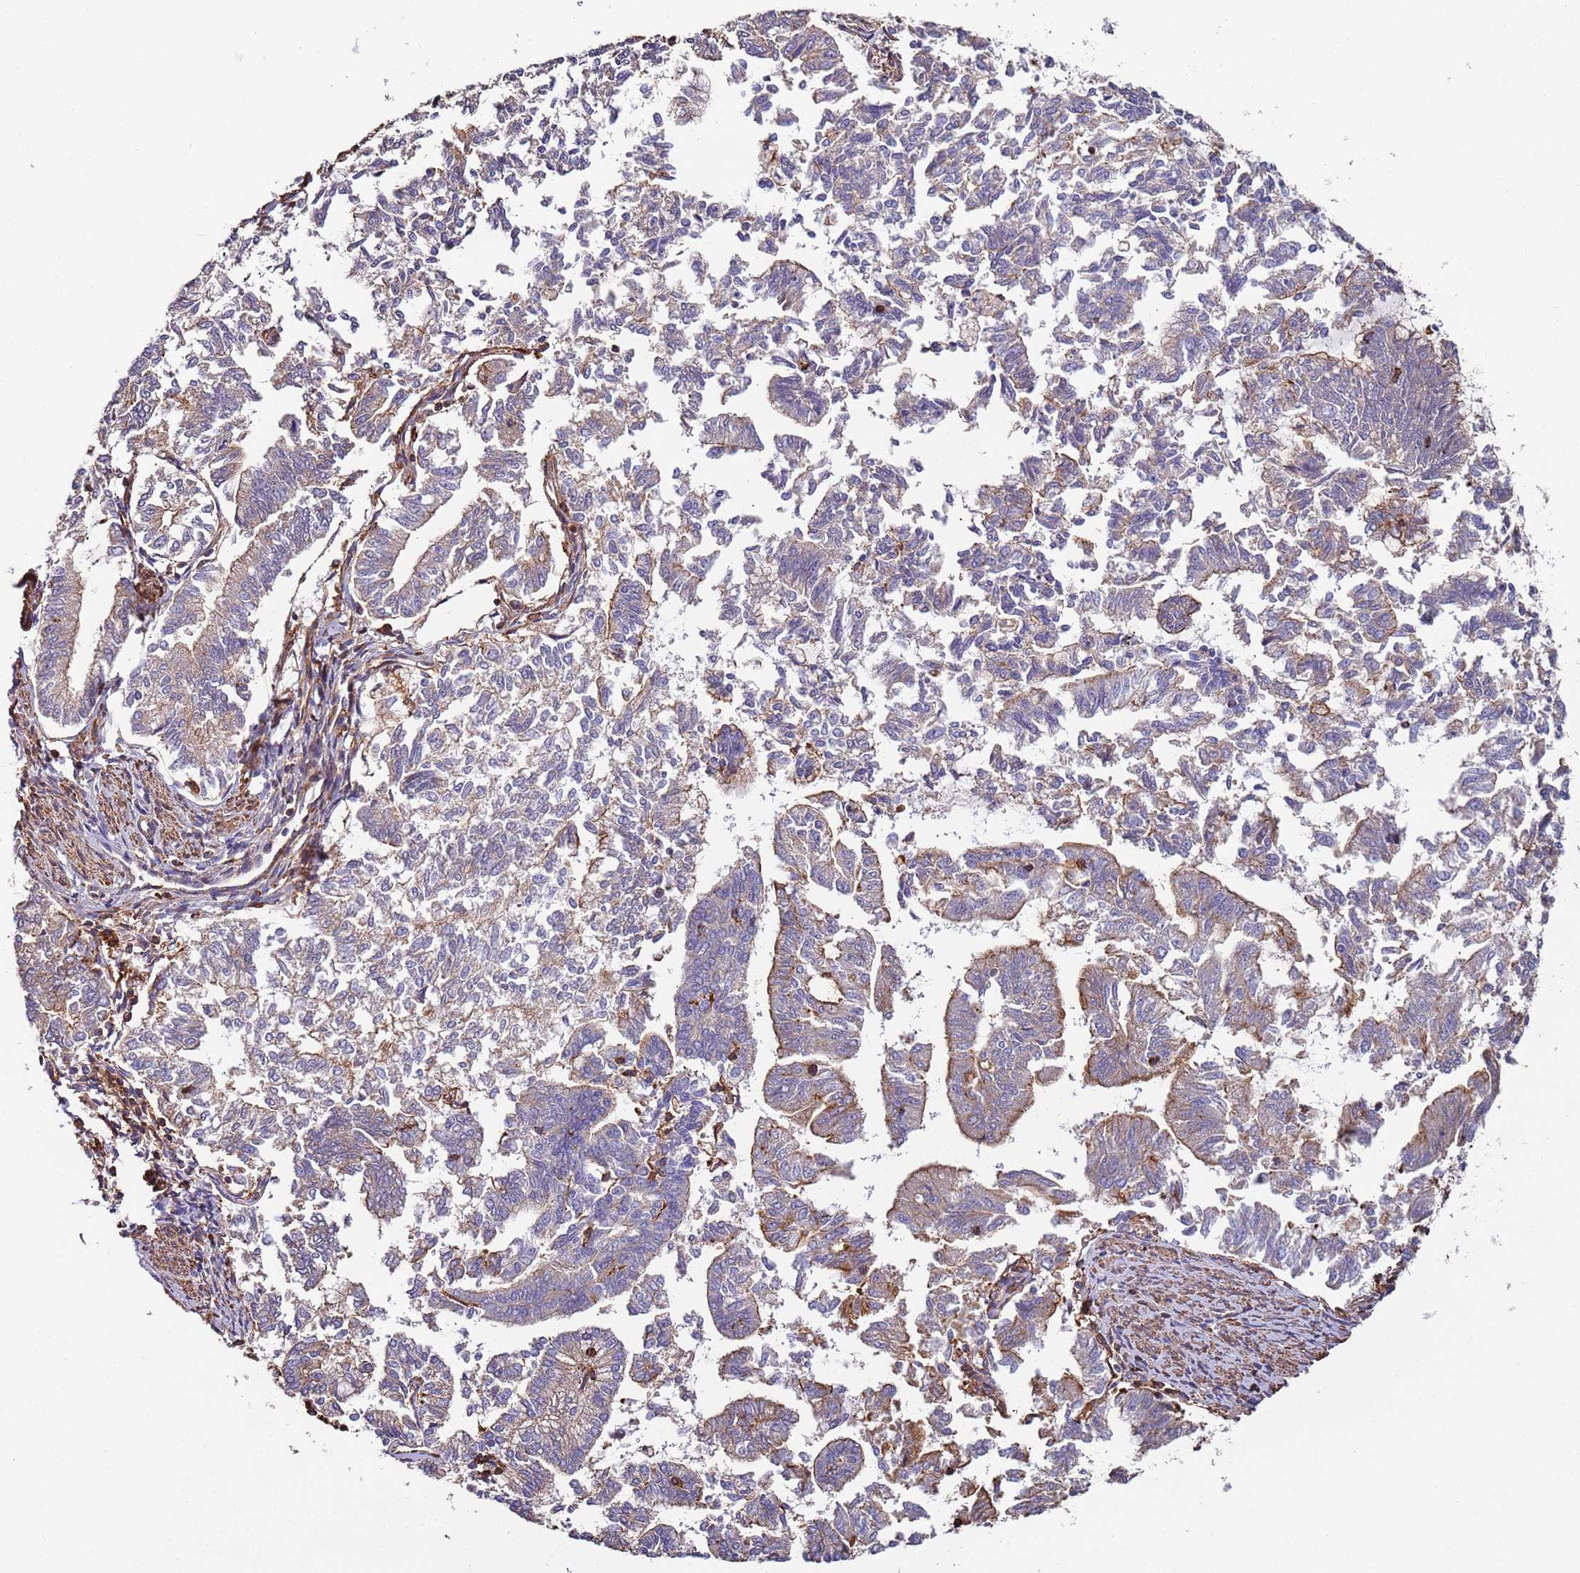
{"staining": {"intensity": "weak", "quantity": "25%-75%", "location": "cytoplasmic/membranous"}, "tissue": "endometrial cancer", "cell_type": "Tumor cells", "image_type": "cancer", "snomed": [{"axis": "morphology", "description": "Adenocarcinoma, NOS"}, {"axis": "topography", "description": "Endometrium"}], "caption": "Immunohistochemical staining of endometrial cancer (adenocarcinoma) demonstrates low levels of weak cytoplasmic/membranous staining in about 25%-75% of tumor cells.", "gene": "CYP2U1", "patient": {"sex": "female", "age": 79}}